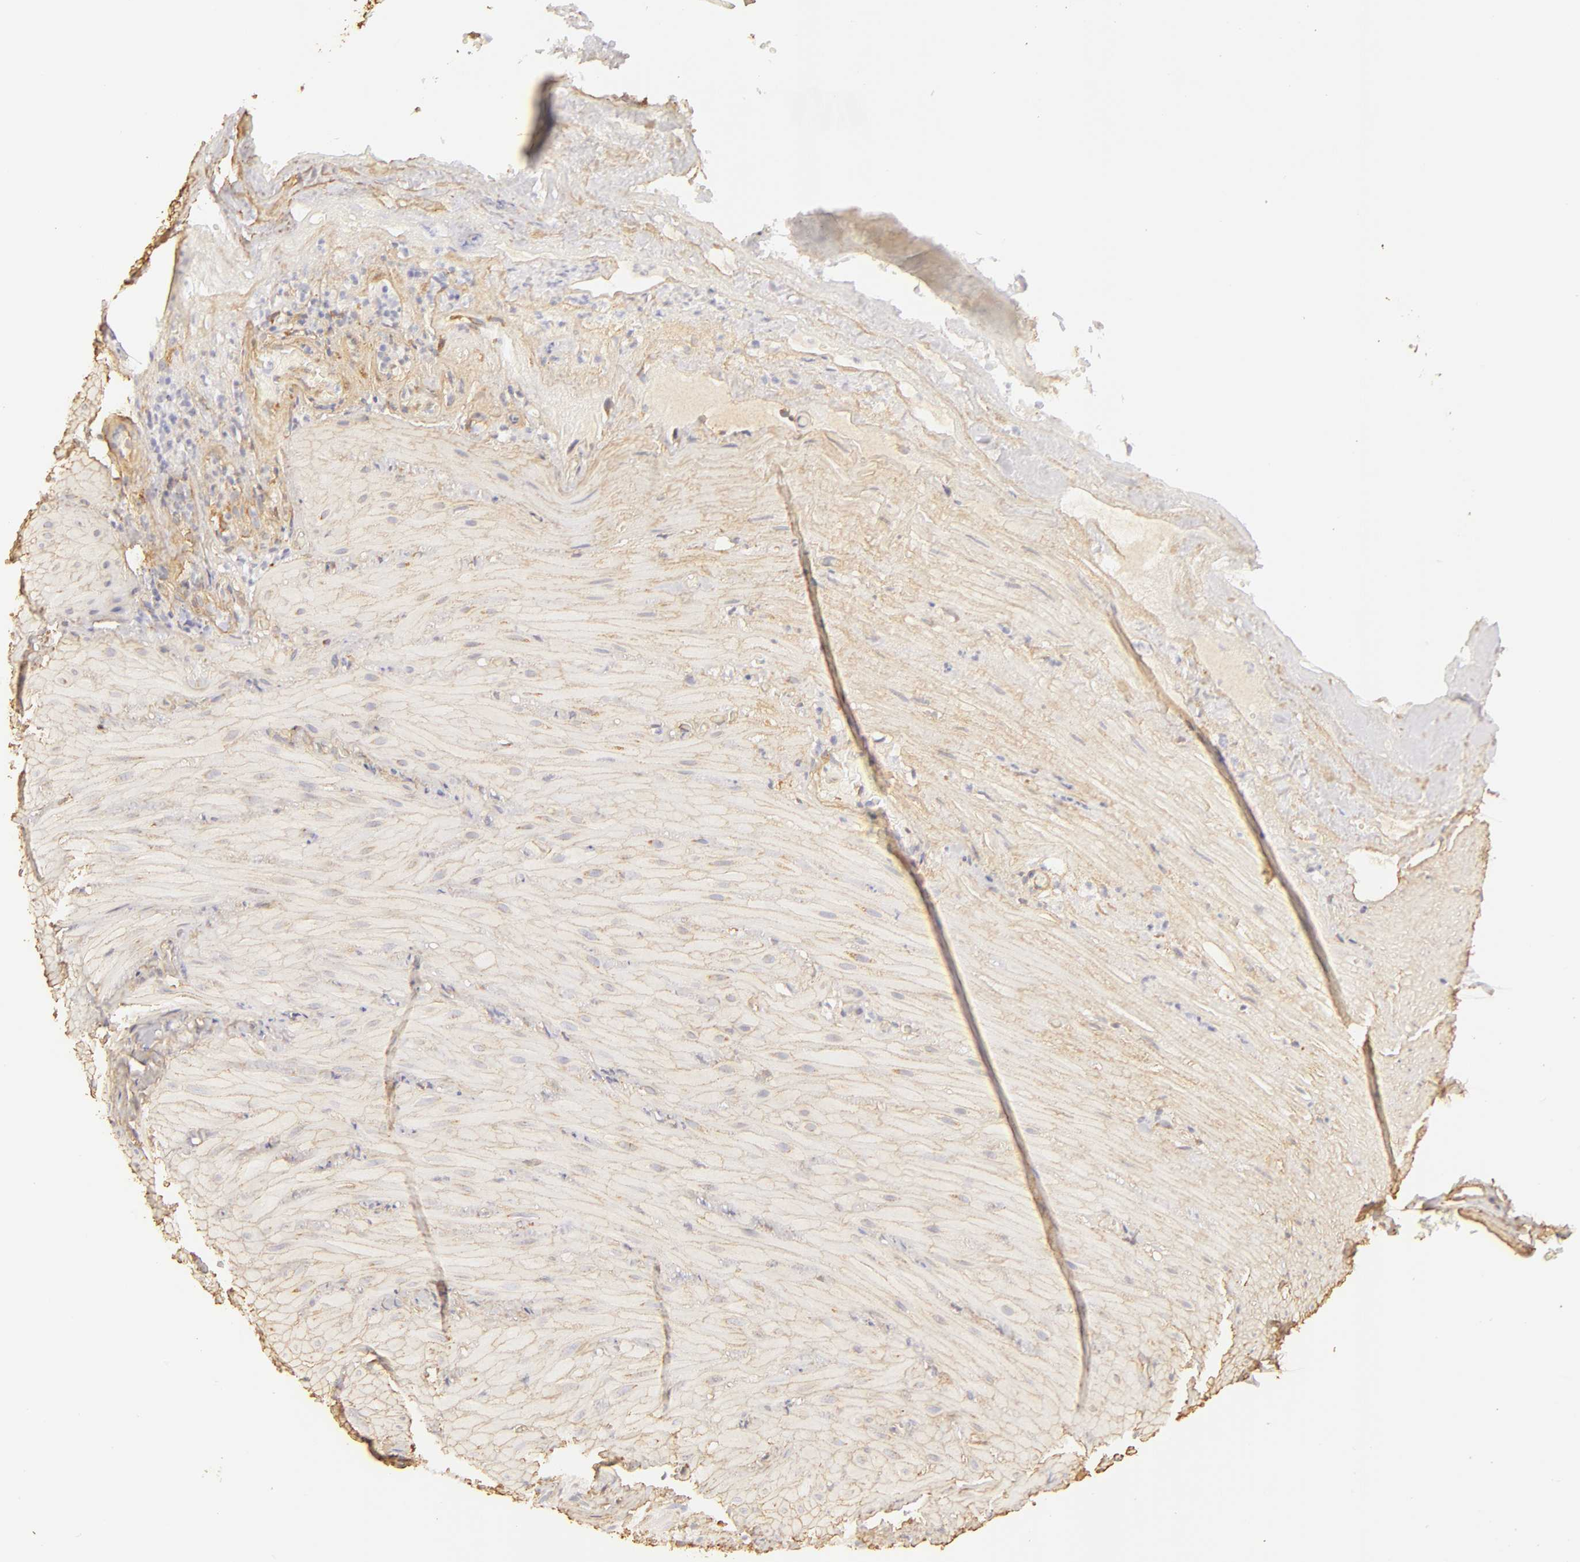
{"staining": {"intensity": "weak", "quantity": "25%-75%", "location": "cytoplasmic/membranous"}, "tissue": "smooth muscle", "cell_type": "Smooth muscle cells", "image_type": "normal", "snomed": [{"axis": "morphology", "description": "Normal tissue, NOS"}, {"axis": "topography", "description": "Duodenum"}], "caption": "This histopathology image reveals IHC staining of unremarkable smooth muscle, with low weak cytoplasmic/membranous positivity in approximately 25%-75% of smooth muscle cells.", "gene": "COL4A1", "patient": {"sex": "male", "age": 63}}